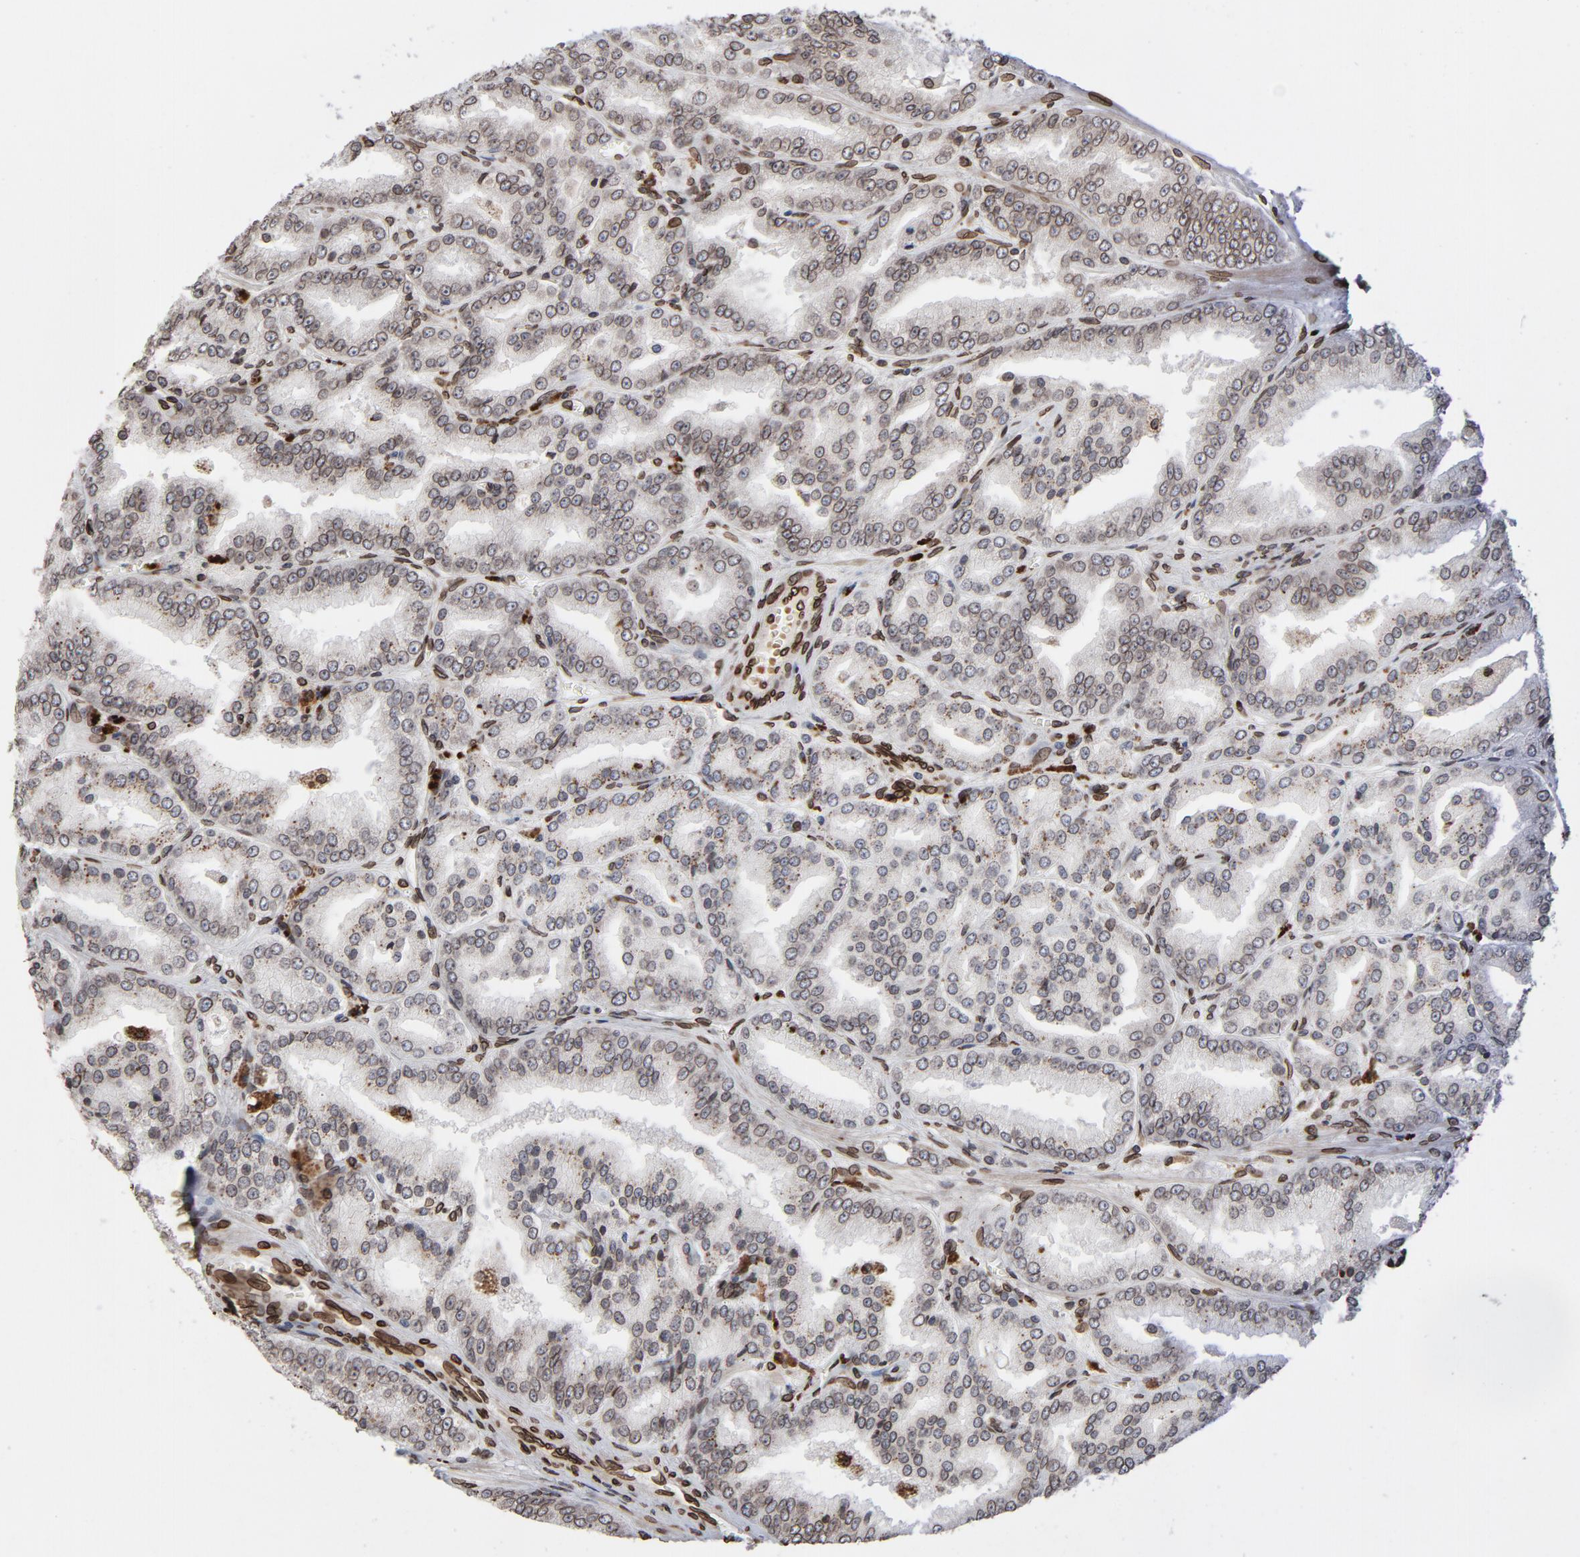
{"staining": {"intensity": "moderate", "quantity": "25%-75%", "location": "cytoplasmic/membranous,nuclear"}, "tissue": "prostate cancer", "cell_type": "Tumor cells", "image_type": "cancer", "snomed": [{"axis": "morphology", "description": "Adenocarcinoma, High grade"}, {"axis": "topography", "description": "Prostate"}], "caption": "High-grade adenocarcinoma (prostate) tissue shows moderate cytoplasmic/membranous and nuclear expression in approximately 25%-75% of tumor cells, visualized by immunohistochemistry. (brown staining indicates protein expression, while blue staining denotes nuclei).", "gene": "LMNA", "patient": {"sex": "male", "age": 61}}